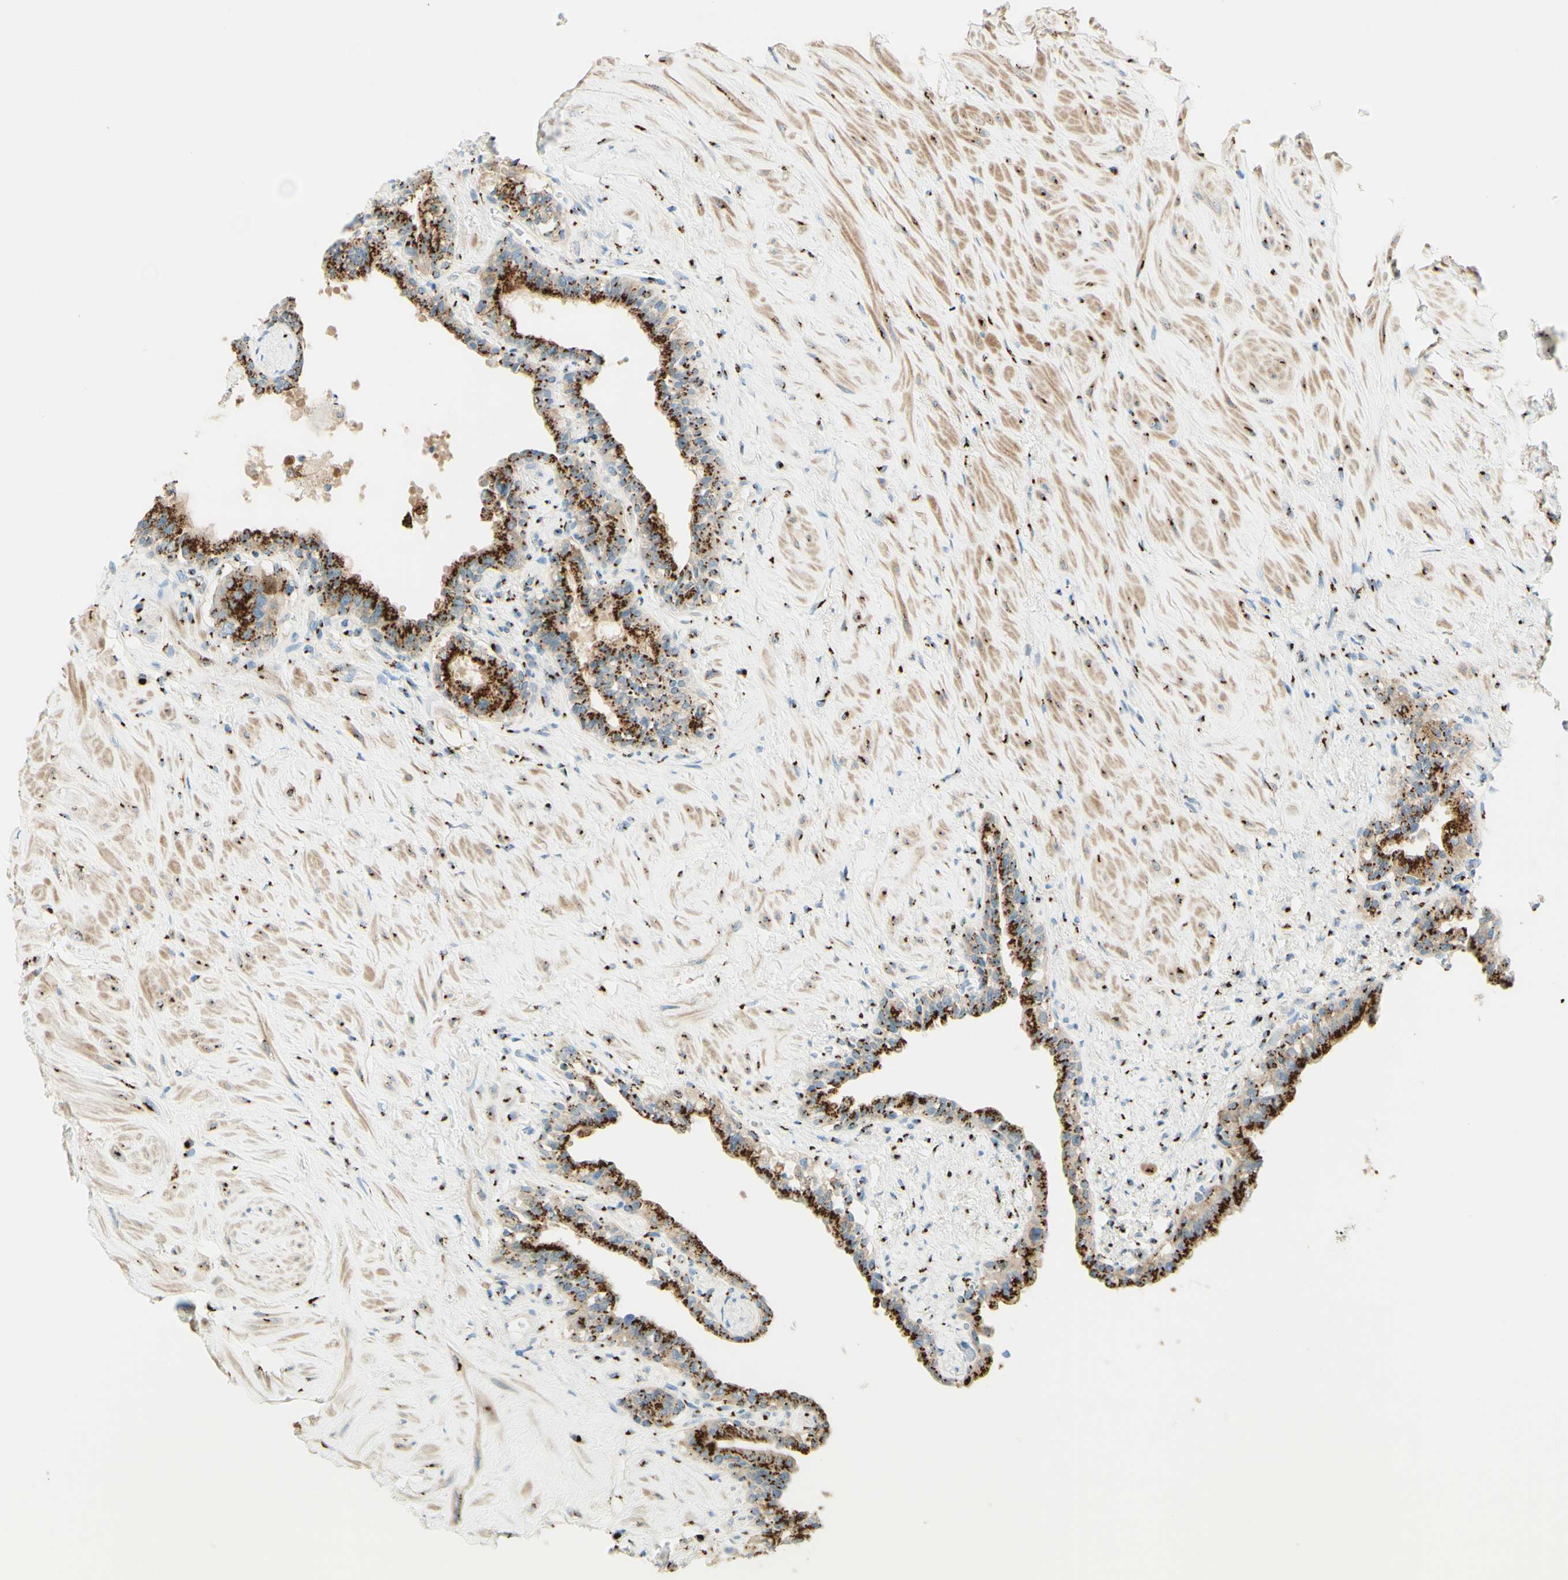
{"staining": {"intensity": "strong", "quantity": ">75%", "location": "cytoplasmic/membranous"}, "tissue": "seminal vesicle", "cell_type": "Glandular cells", "image_type": "normal", "snomed": [{"axis": "morphology", "description": "Normal tissue, NOS"}, {"axis": "topography", "description": "Seminal veicle"}], "caption": "IHC of benign human seminal vesicle shows high levels of strong cytoplasmic/membranous expression in approximately >75% of glandular cells.", "gene": "GOLGB1", "patient": {"sex": "male", "age": 63}}